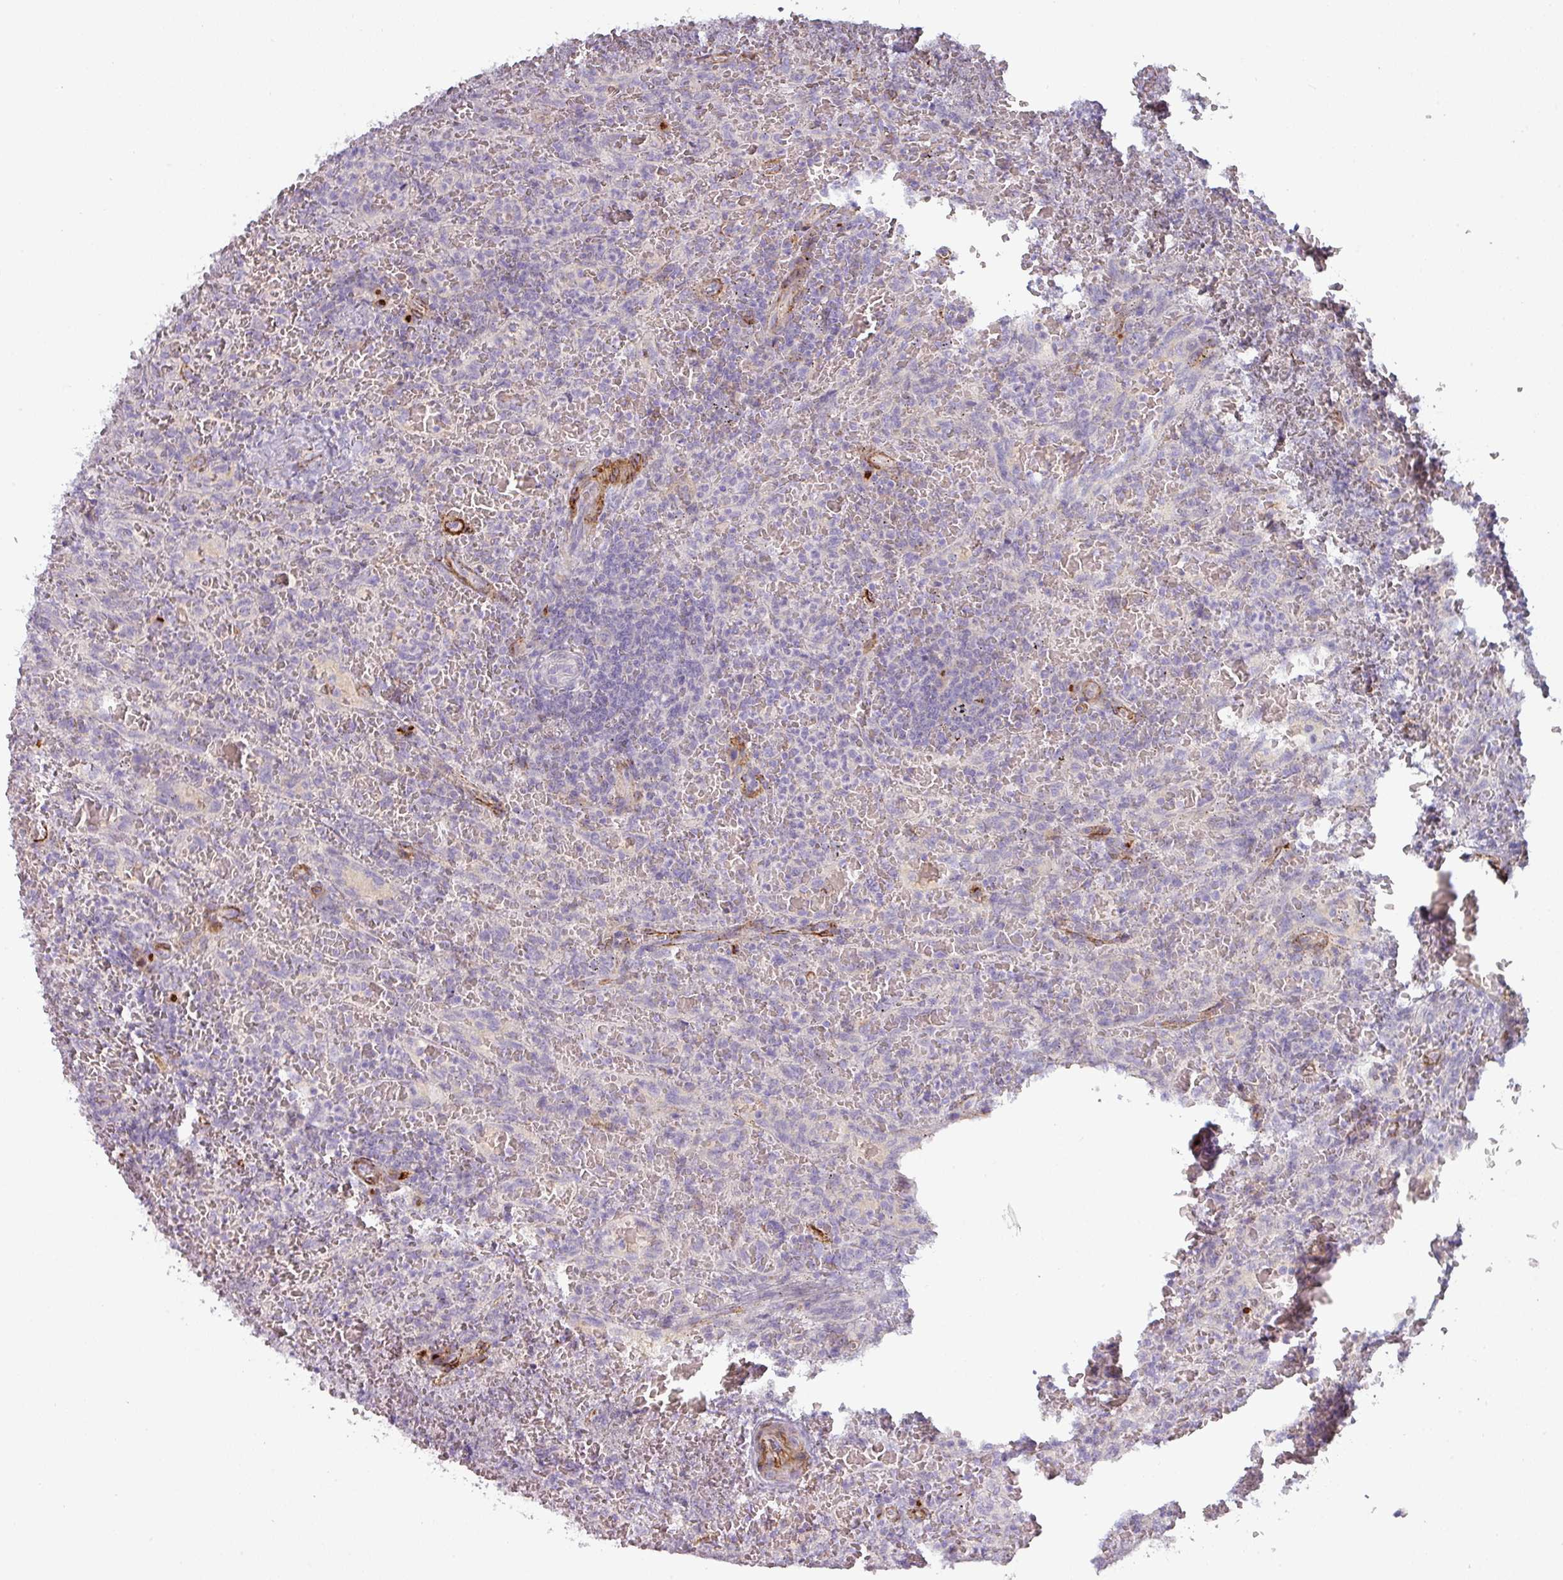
{"staining": {"intensity": "negative", "quantity": "none", "location": "none"}, "tissue": "lymphoma", "cell_type": "Tumor cells", "image_type": "cancer", "snomed": [{"axis": "morphology", "description": "Malignant lymphoma, non-Hodgkin's type, Low grade"}, {"axis": "topography", "description": "Spleen"}], "caption": "Immunohistochemistry (IHC) of lymphoma exhibits no positivity in tumor cells.", "gene": "PRODH2", "patient": {"sex": "female", "age": 64}}